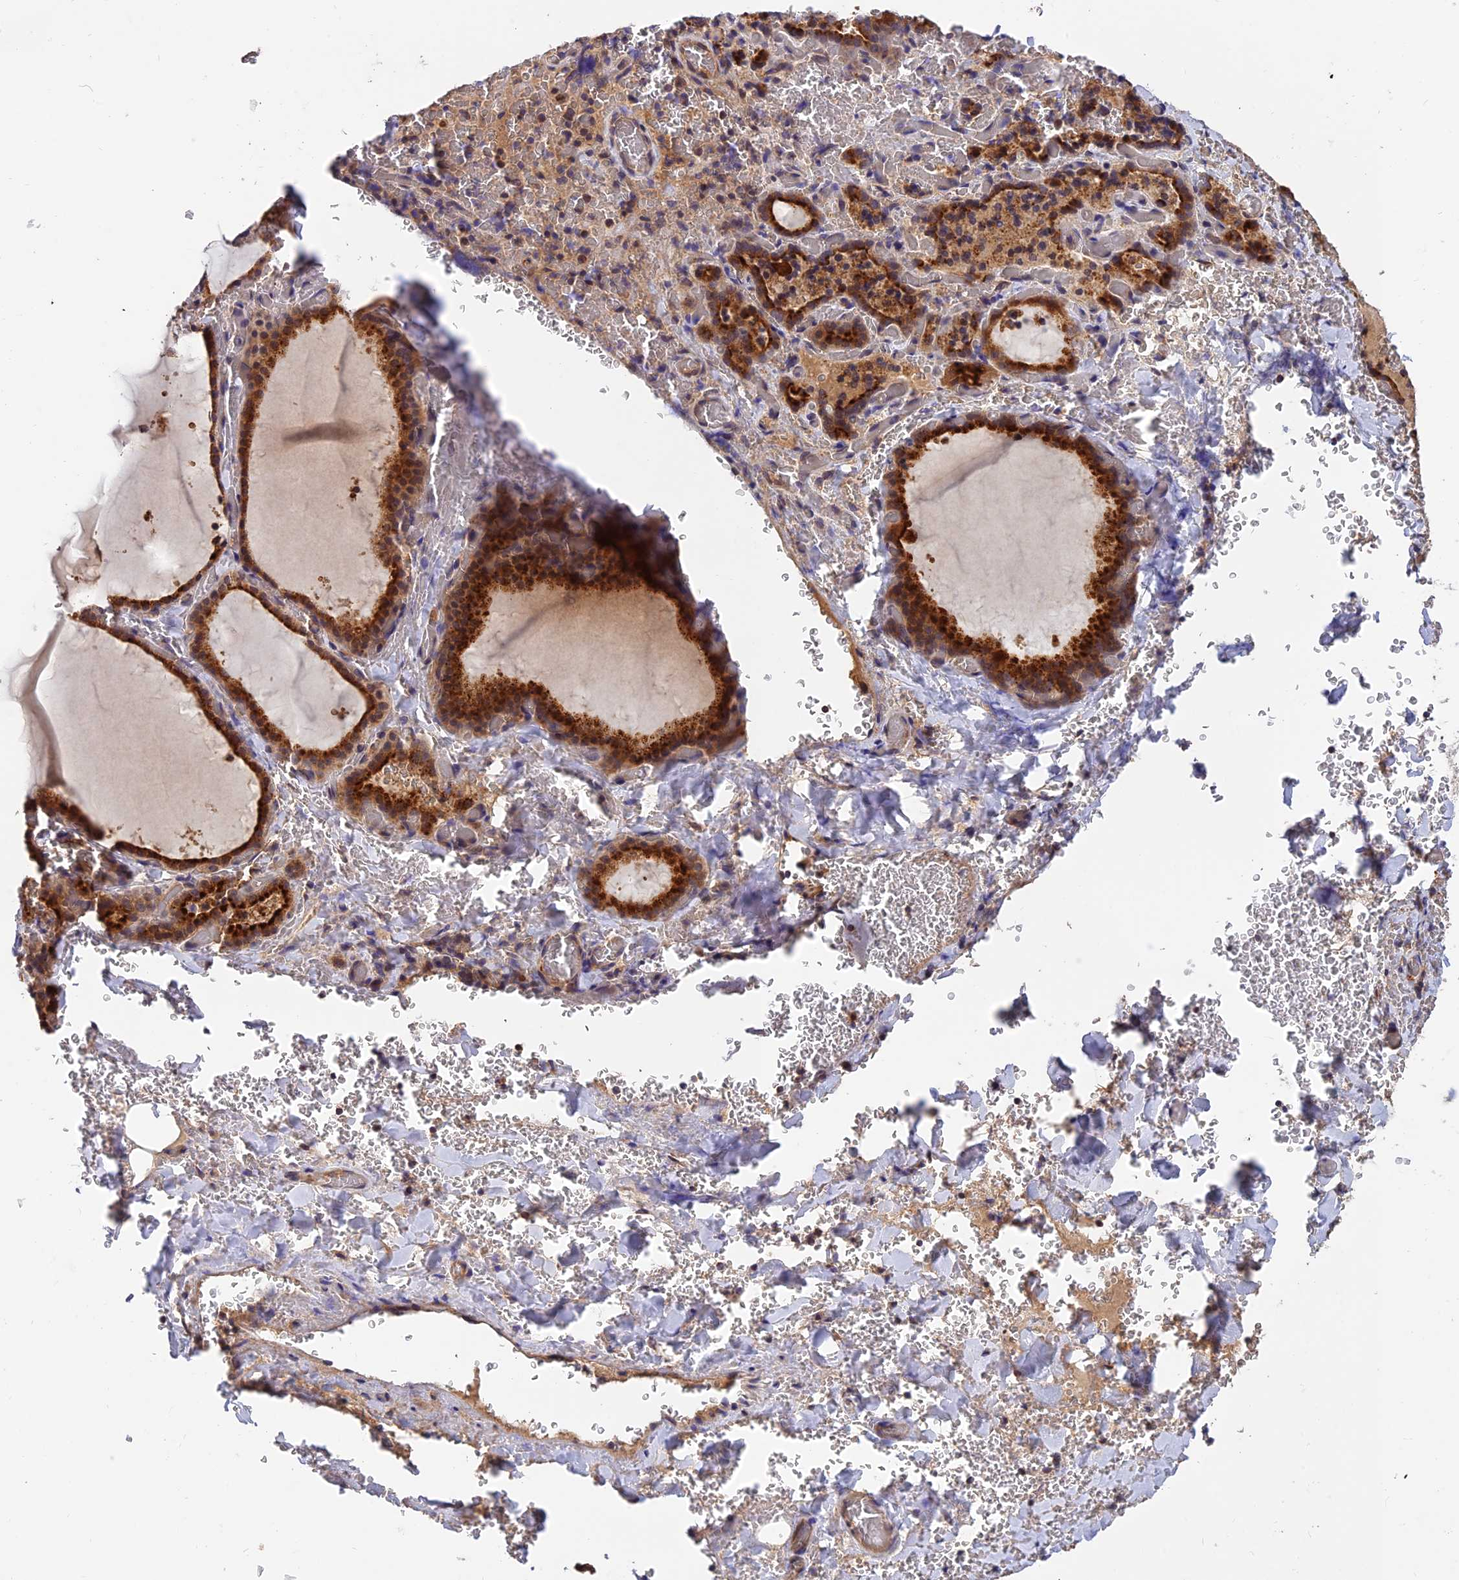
{"staining": {"intensity": "strong", "quantity": ">75%", "location": "cytoplasmic/membranous"}, "tissue": "thyroid gland", "cell_type": "Glandular cells", "image_type": "normal", "snomed": [{"axis": "morphology", "description": "Normal tissue, NOS"}, {"axis": "topography", "description": "Thyroid gland"}], "caption": "The histopathology image displays immunohistochemical staining of unremarkable thyroid gland. There is strong cytoplasmic/membranous positivity is appreciated in about >75% of glandular cells.", "gene": "MNS1", "patient": {"sex": "female", "age": 39}}